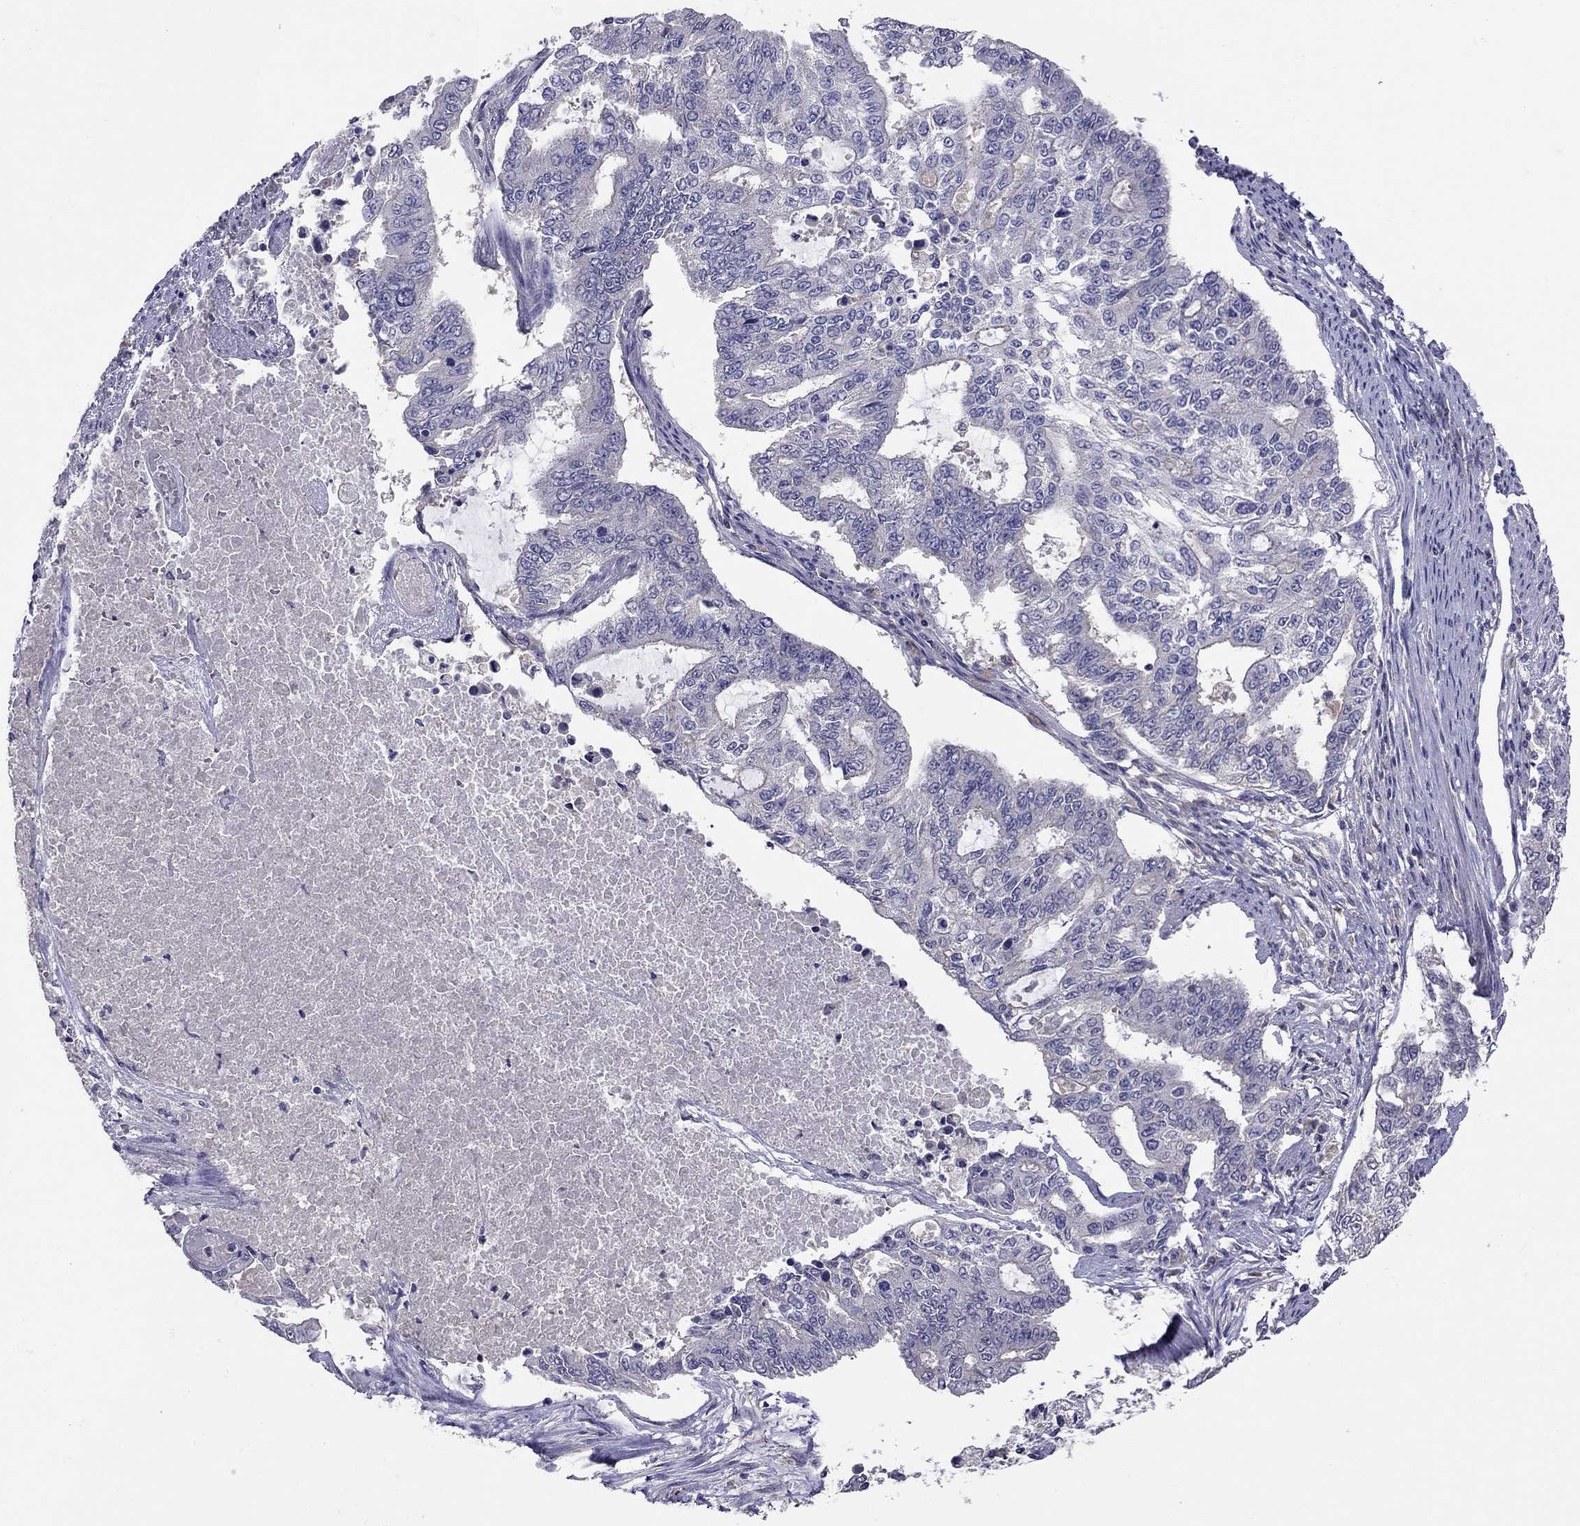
{"staining": {"intensity": "negative", "quantity": "none", "location": "none"}, "tissue": "endometrial cancer", "cell_type": "Tumor cells", "image_type": "cancer", "snomed": [{"axis": "morphology", "description": "Adenocarcinoma, NOS"}, {"axis": "topography", "description": "Uterus"}], "caption": "Immunohistochemical staining of endometrial cancer shows no significant positivity in tumor cells.", "gene": "RTP5", "patient": {"sex": "female", "age": 59}}